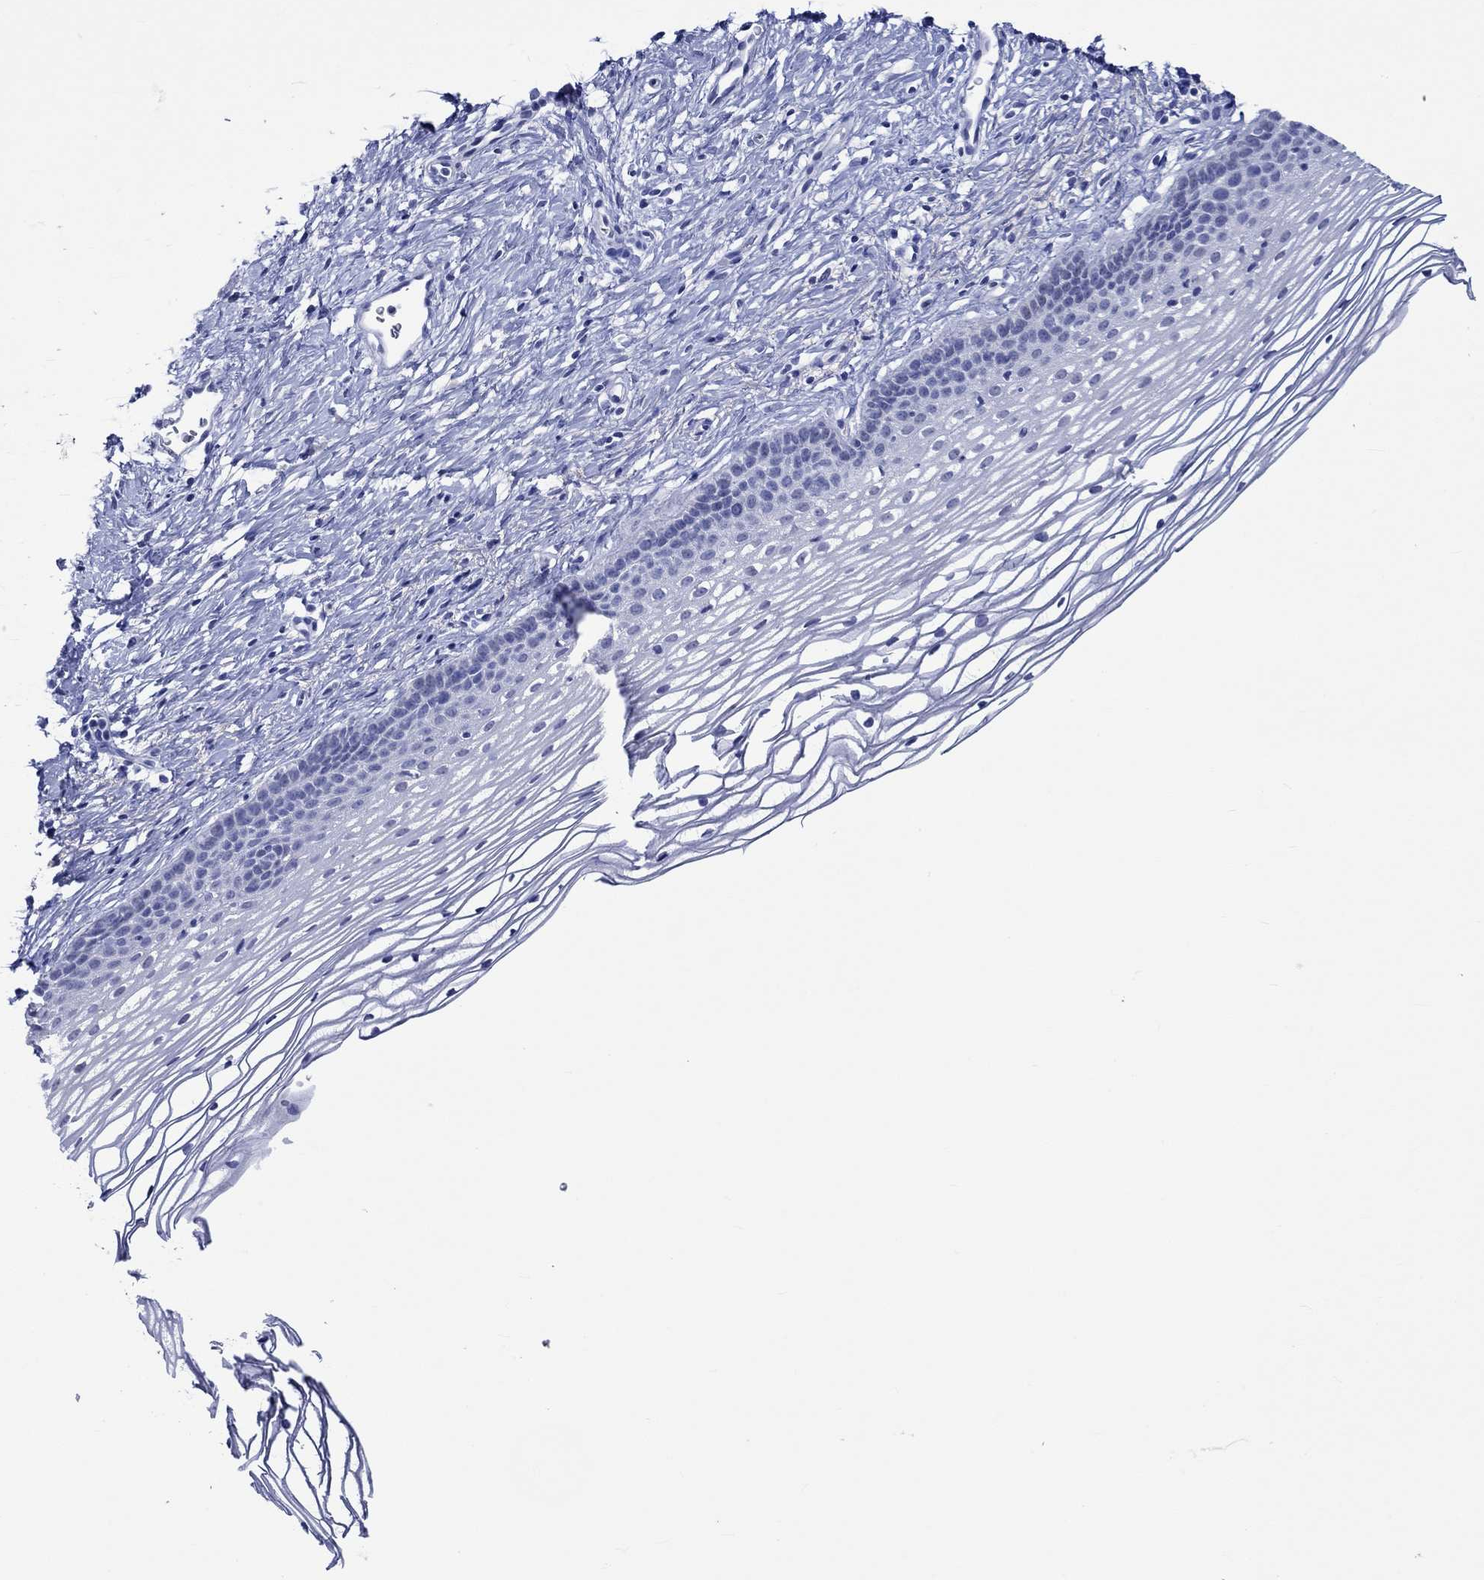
{"staining": {"intensity": "negative", "quantity": "none", "location": "none"}, "tissue": "cervix", "cell_type": "Glandular cells", "image_type": "normal", "snomed": [{"axis": "morphology", "description": "Normal tissue, NOS"}, {"axis": "topography", "description": "Cervix"}], "caption": "This is an immunohistochemistry (IHC) image of benign human cervix. There is no staining in glandular cells.", "gene": "KLHL35", "patient": {"sex": "female", "age": 39}}